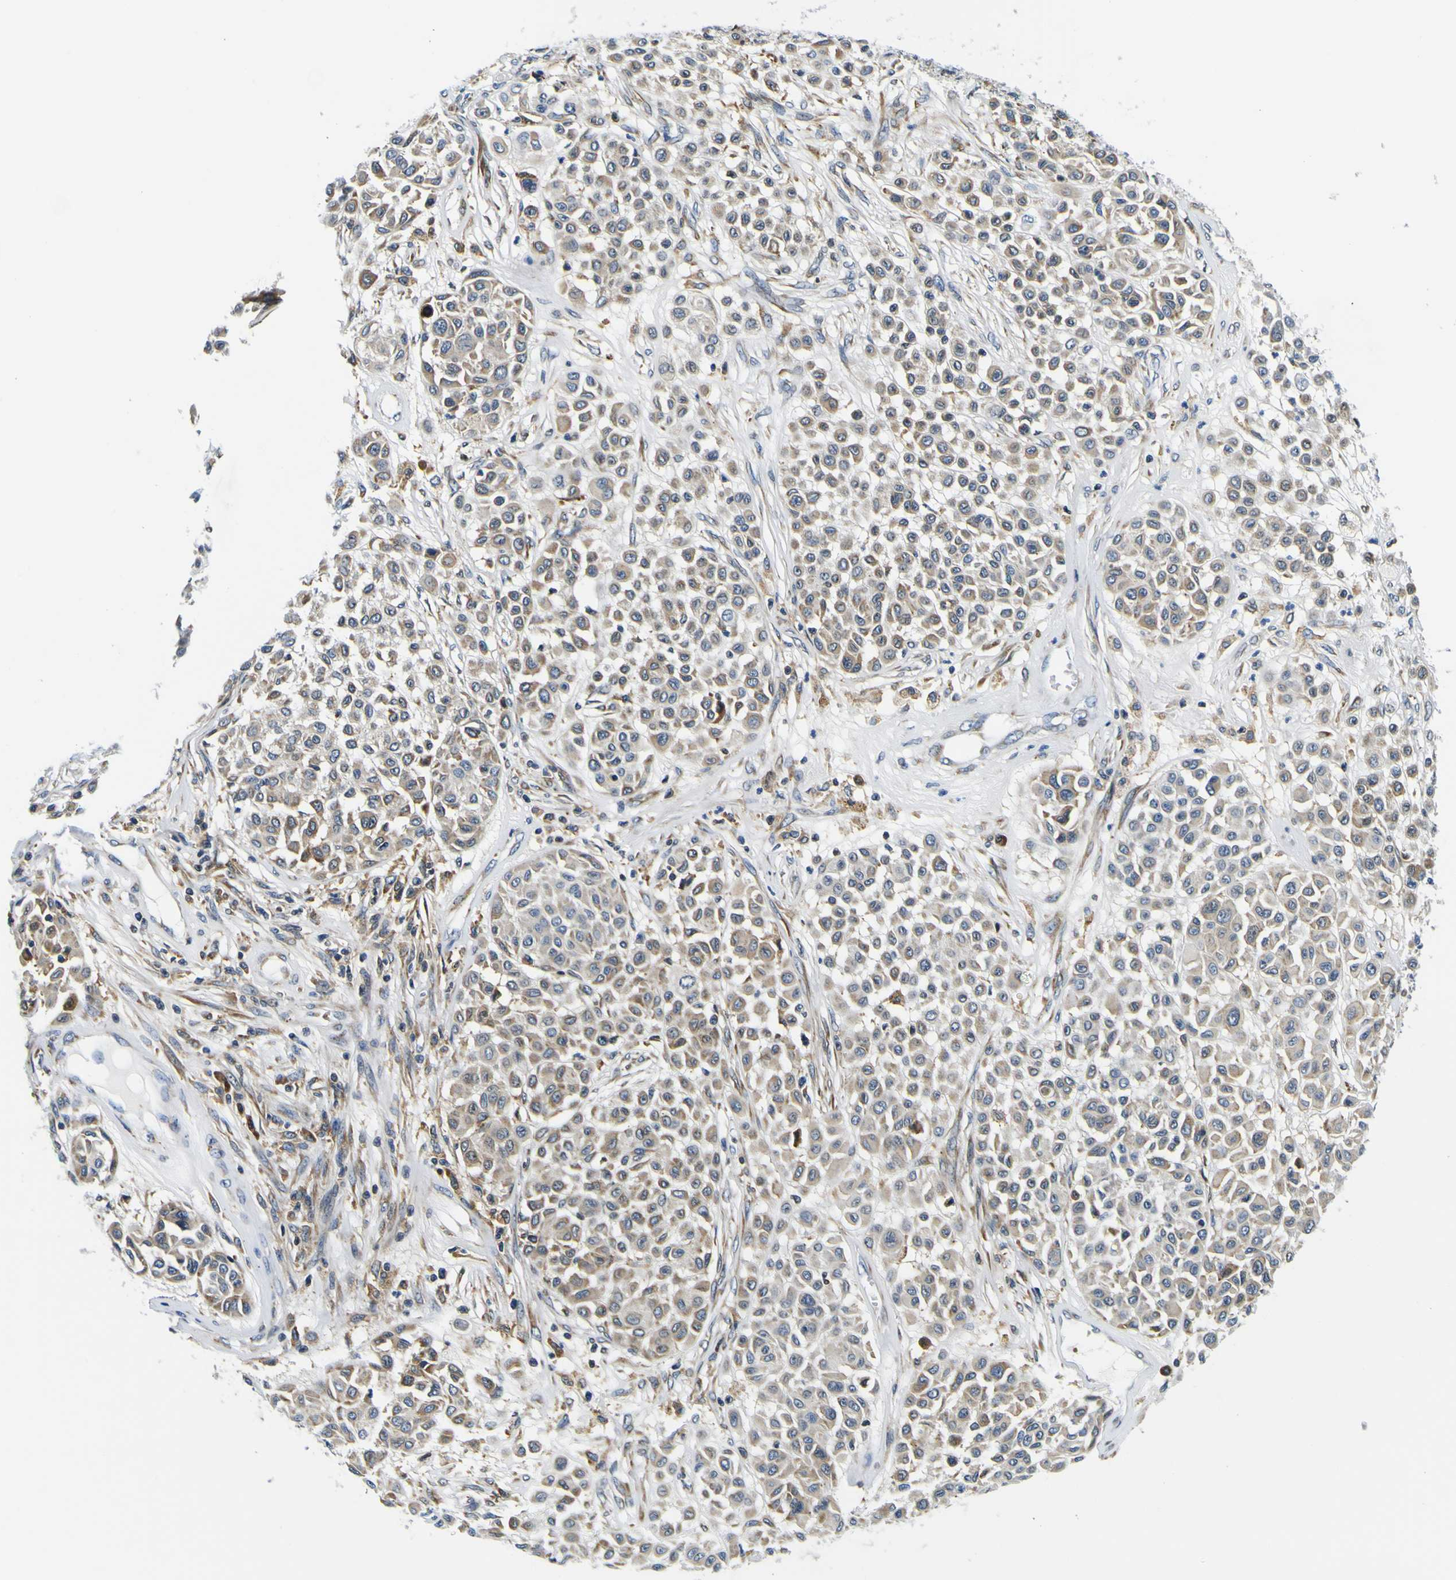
{"staining": {"intensity": "weak", "quantity": ">75%", "location": "cytoplasmic/membranous"}, "tissue": "melanoma", "cell_type": "Tumor cells", "image_type": "cancer", "snomed": [{"axis": "morphology", "description": "Malignant melanoma, Metastatic site"}, {"axis": "topography", "description": "Soft tissue"}], "caption": "This micrograph exhibits malignant melanoma (metastatic site) stained with IHC to label a protein in brown. The cytoplasmic/membranous of tumor cells show weak positivity for the protein. Nuclei are counter-stained blue.", "gene": "NLRP3", "patient": {"sex": "male", "age": 41}}